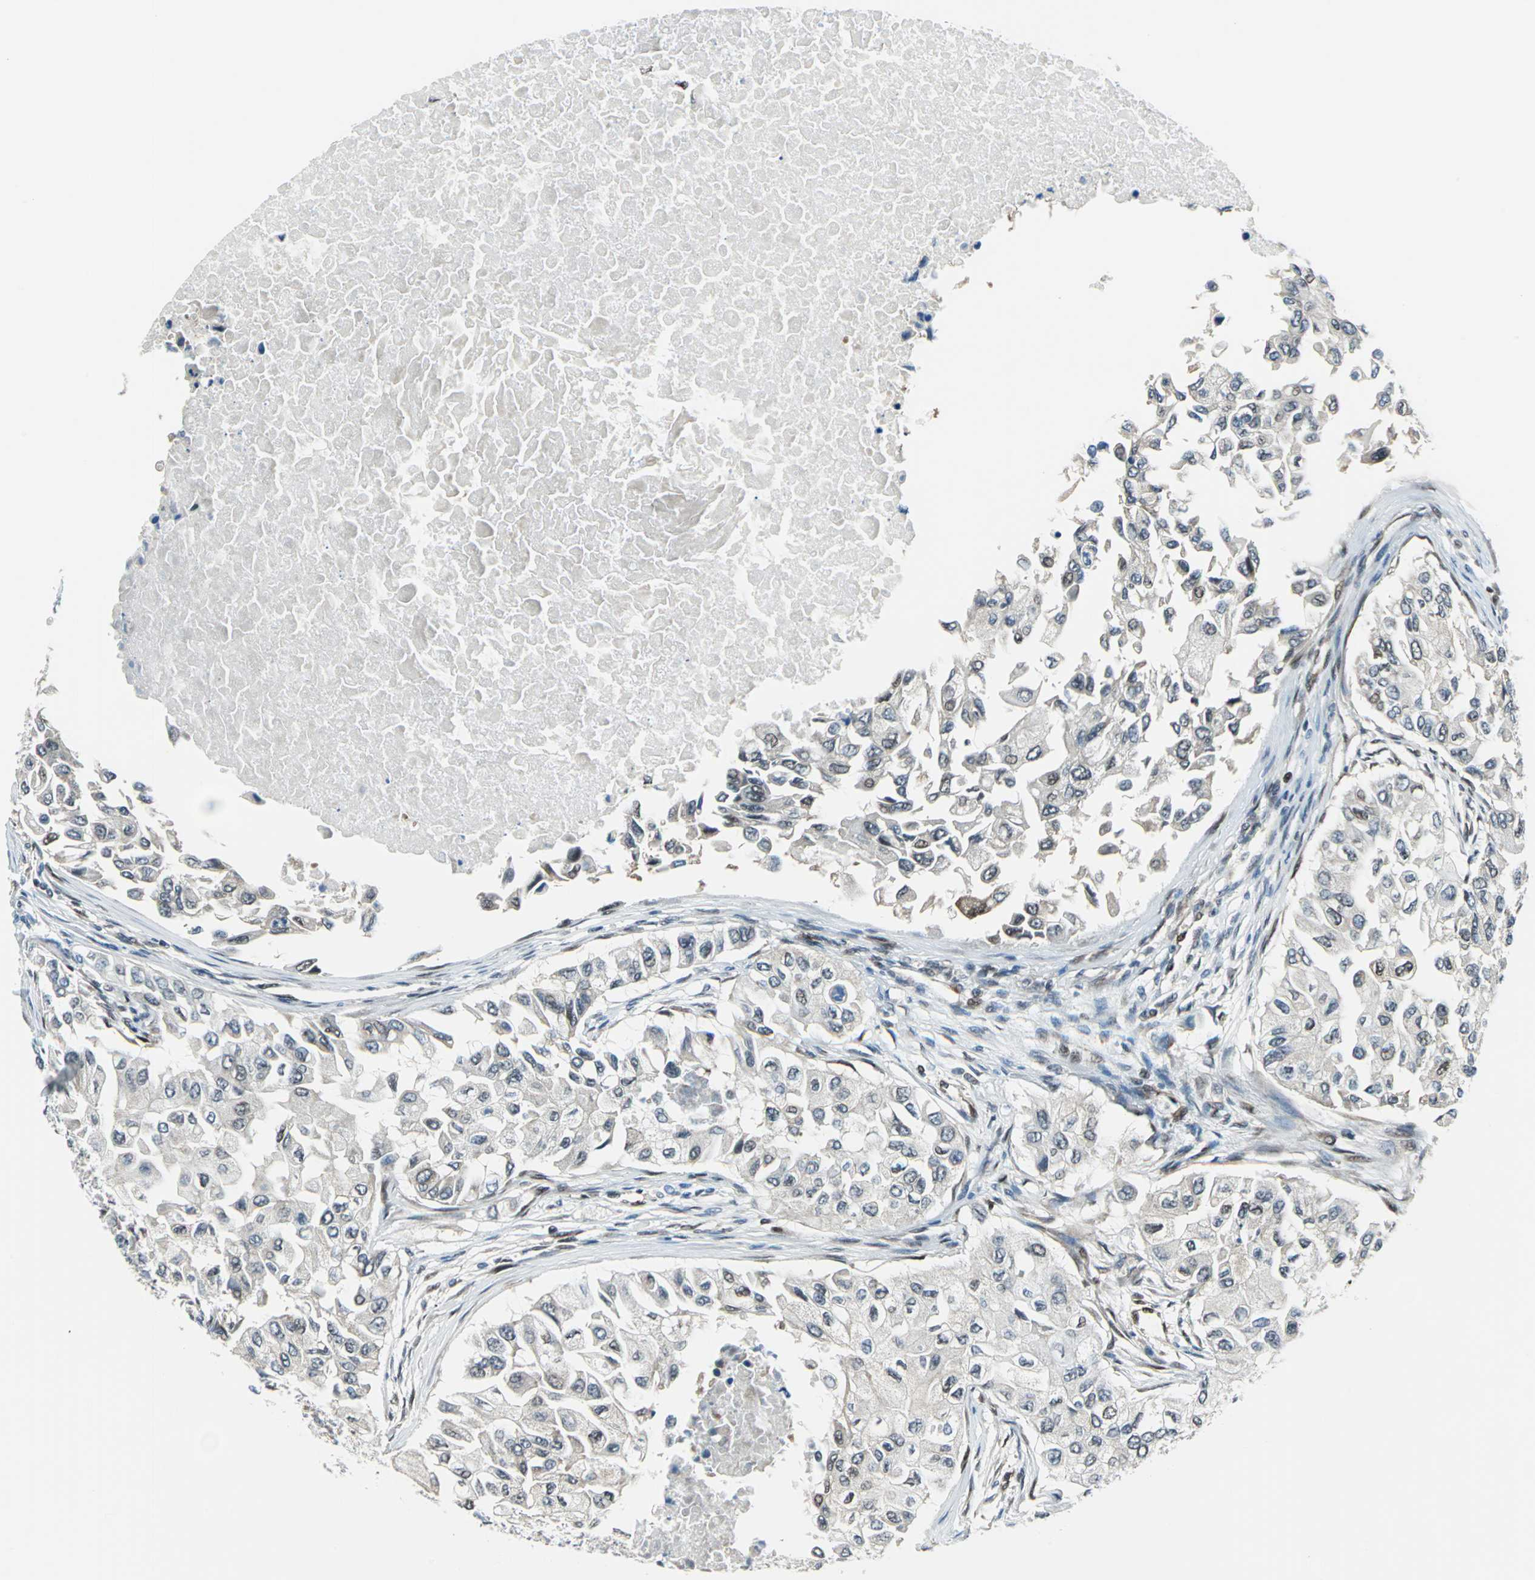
{"staining": {"intensity": "negative", "quantity": "none", "location": "none"}, "tissue": "breast cancer", "cell_type": "Tumor cells", "image_type": "cancer", "snomed": [{"axis": "morphology", "description": "Normal tissue, NOS"}, {"axis": "morphology", "description": "Duct carcinoma"}, {"axis": "topography", "description": "Breast"}], "caption": "IHC of breast cancer (invasive ductal carcinoma) demonstrates no staining in tumor cells.", "gene": "POLR3K", "patient": {"sex": "female", "age": 49}}